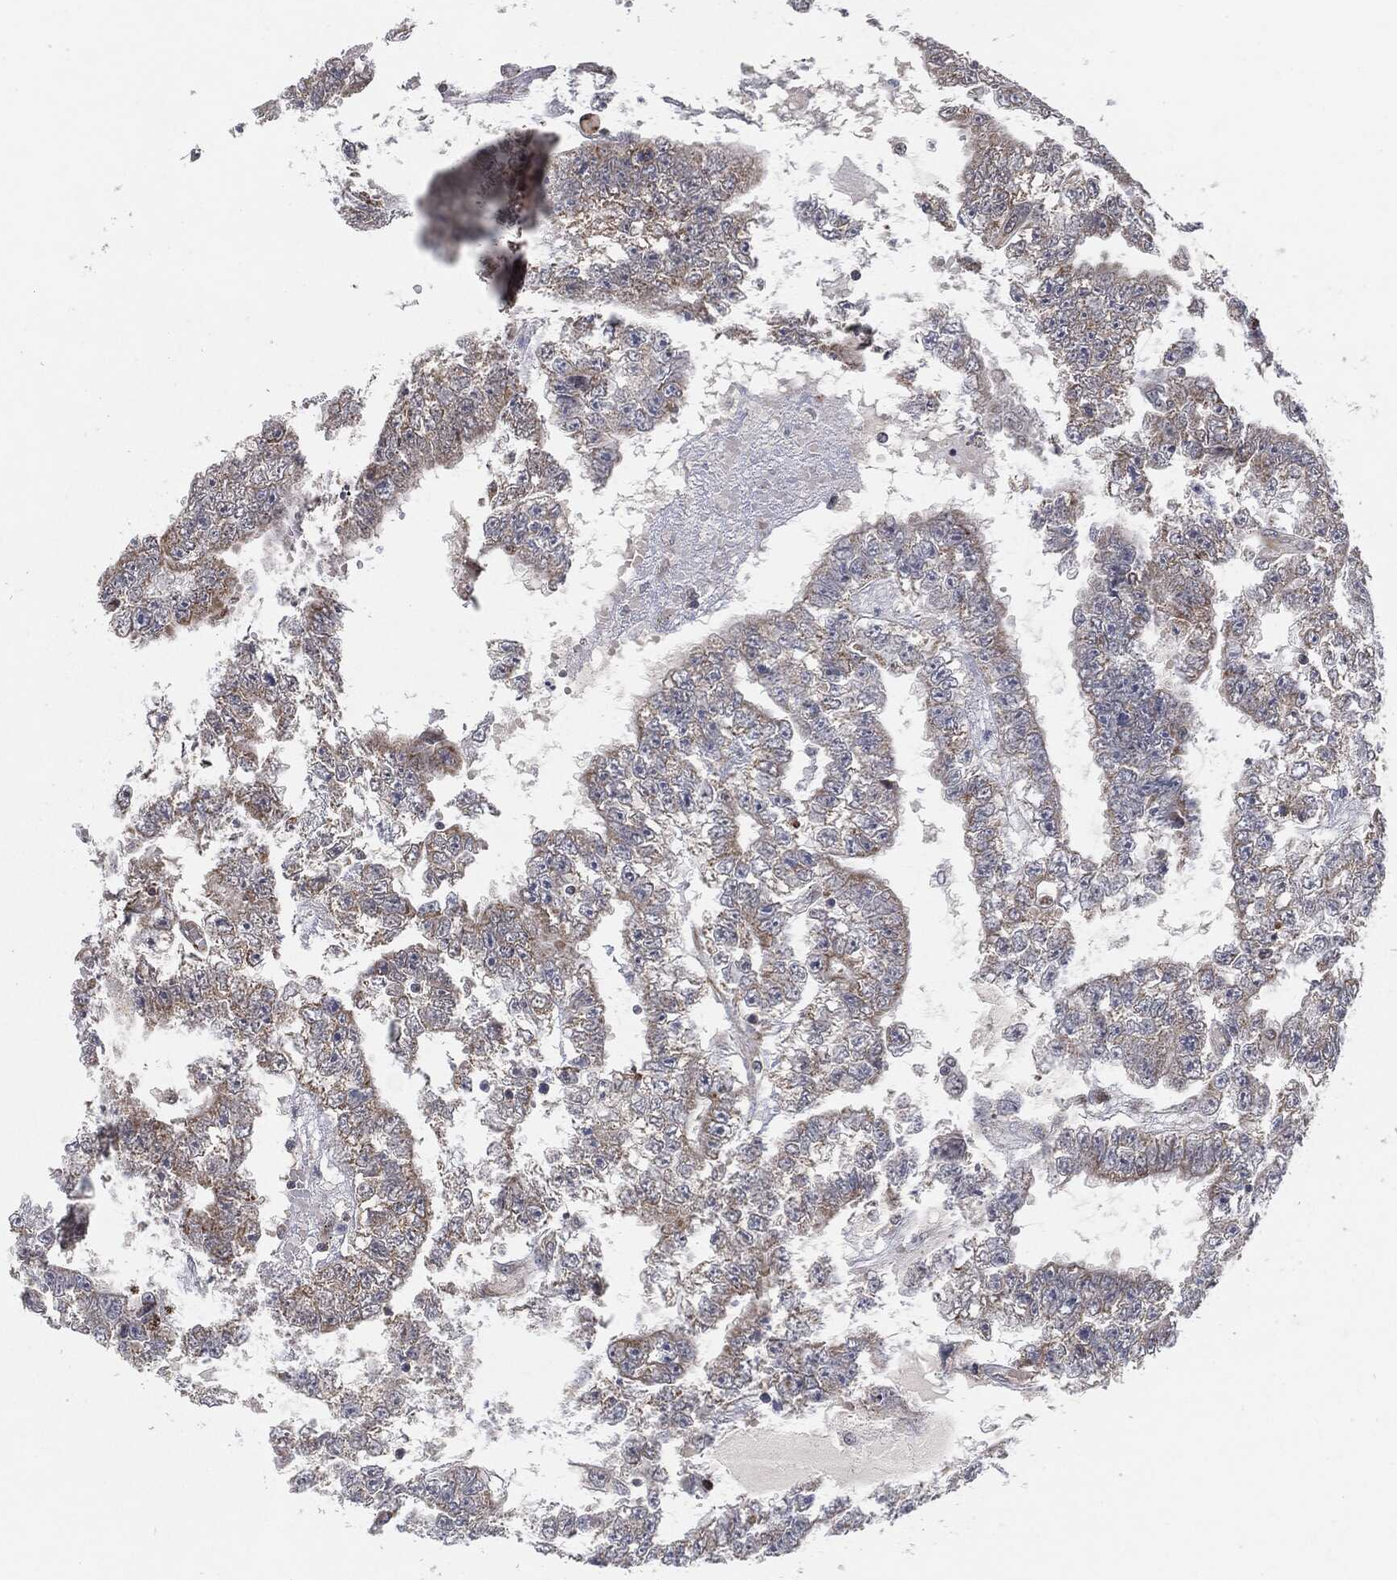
{"staining": {"intensity": "negative", "quantity": "none", "location": "none"}, "tissue": "testis cancer", "cell_type": "Tumor cells", "image_type": "cancer", "snomed": [{"axis": "morphology", "description": "Carcinoma, Embryonal, NOS"}, {"axis": "topography", "description": "Testis"}], "caption": "Human testis embryonal carcinoma stained for a protein using immunohistochemistry shows no staining in tumor cells.", "gene": "TP53RK", "patient": {"sex": "male", "age": 25}}